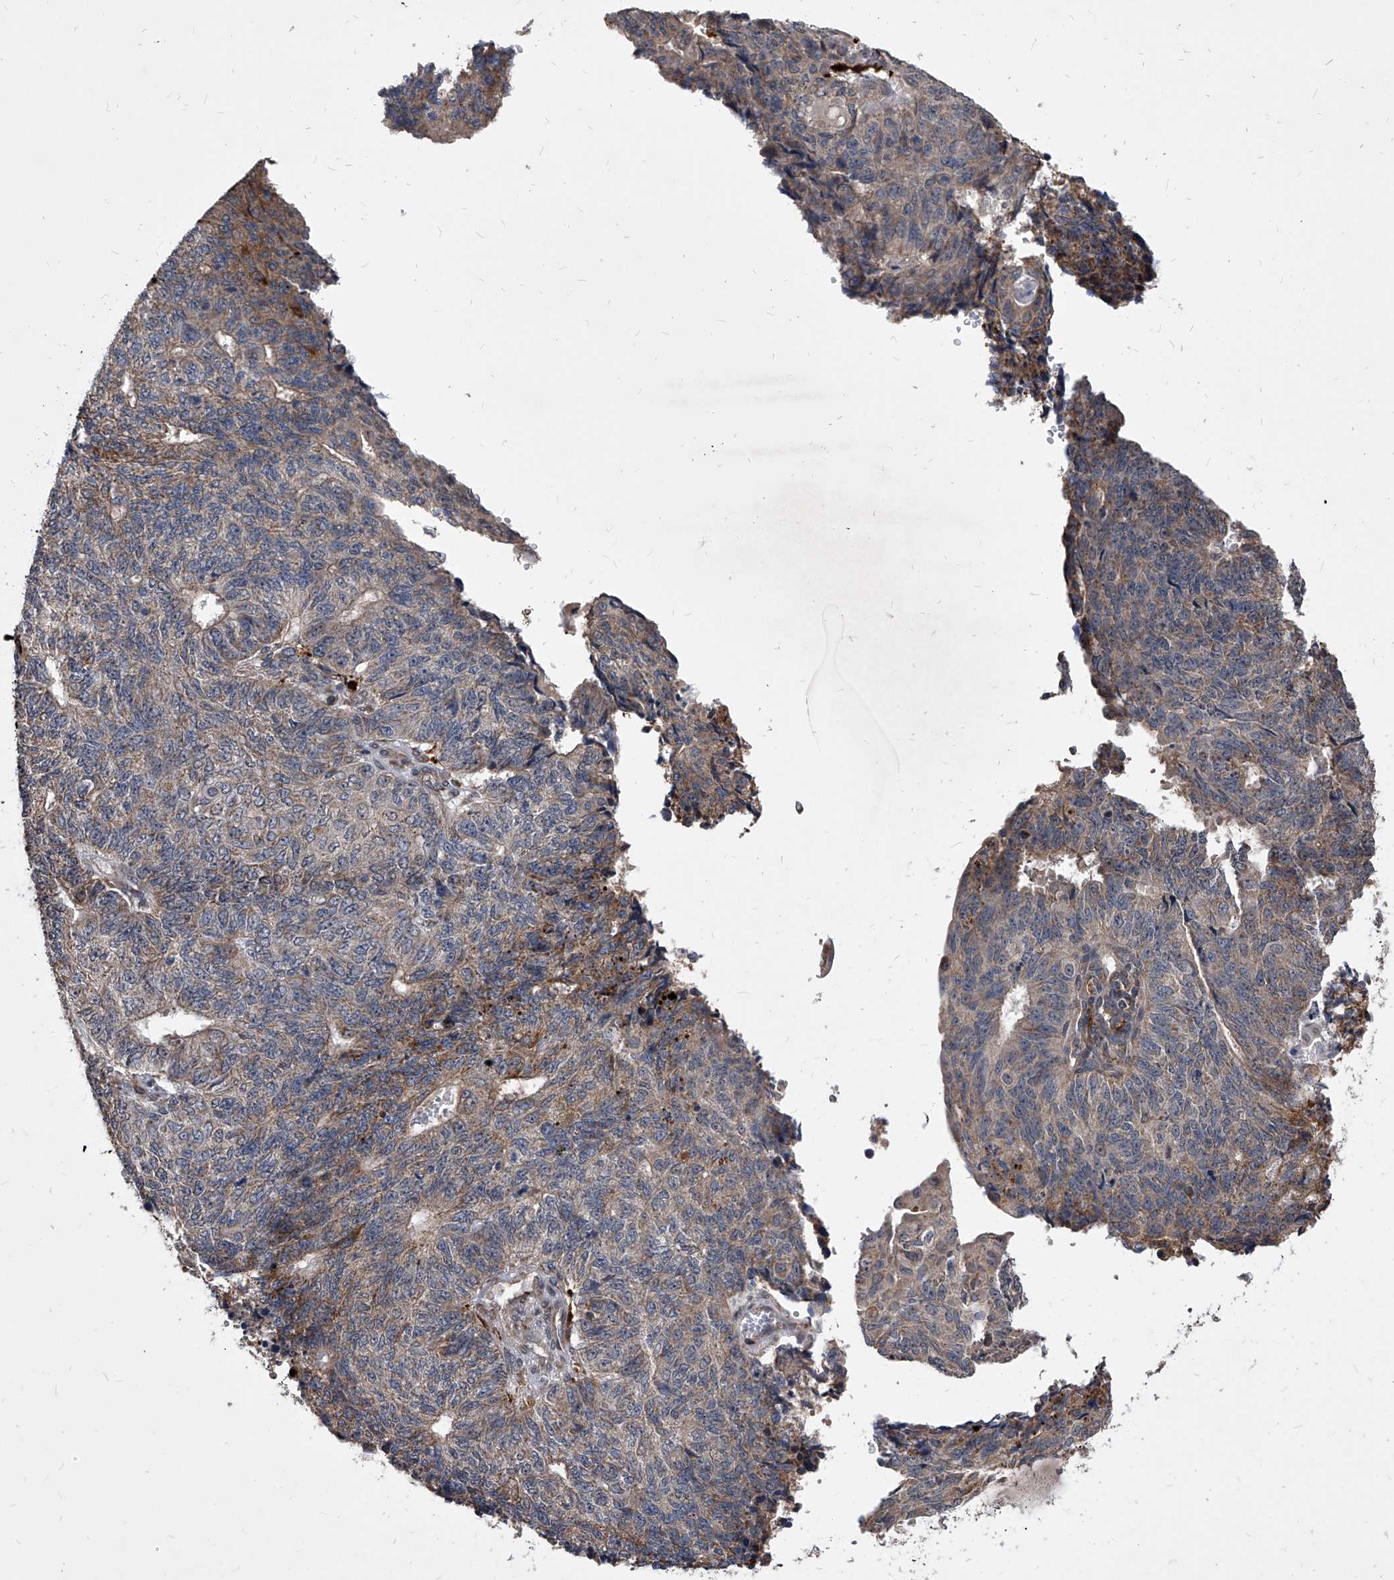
{"staining": {"intensity": "moderate", "quantity": "<25%", "location": "cytoplasmic/membranous"}, "tissue": "endometrial cancer", "cell_type": "Tumor cells", "image_type": "cancer", "snomed": [{"axis": "morphology", "description": "Adenocarcinoma, NOS"}, {"axis": "topography", "description": "Endometrium"}], "caption": "IHC staining of endometrial cancer, which demonstrates low levels of moderate cytoplasmic/membranous staining in approximately <25% of tumor cells indicating moderate cytoplasmic/membranous protein staining. The staining was performed using DAB (brown) for protein detection and nuclei were counterstained in hematoxylin (blue).", "gene": "SOBP", "patient": {"sex": "female", "age": 32}}